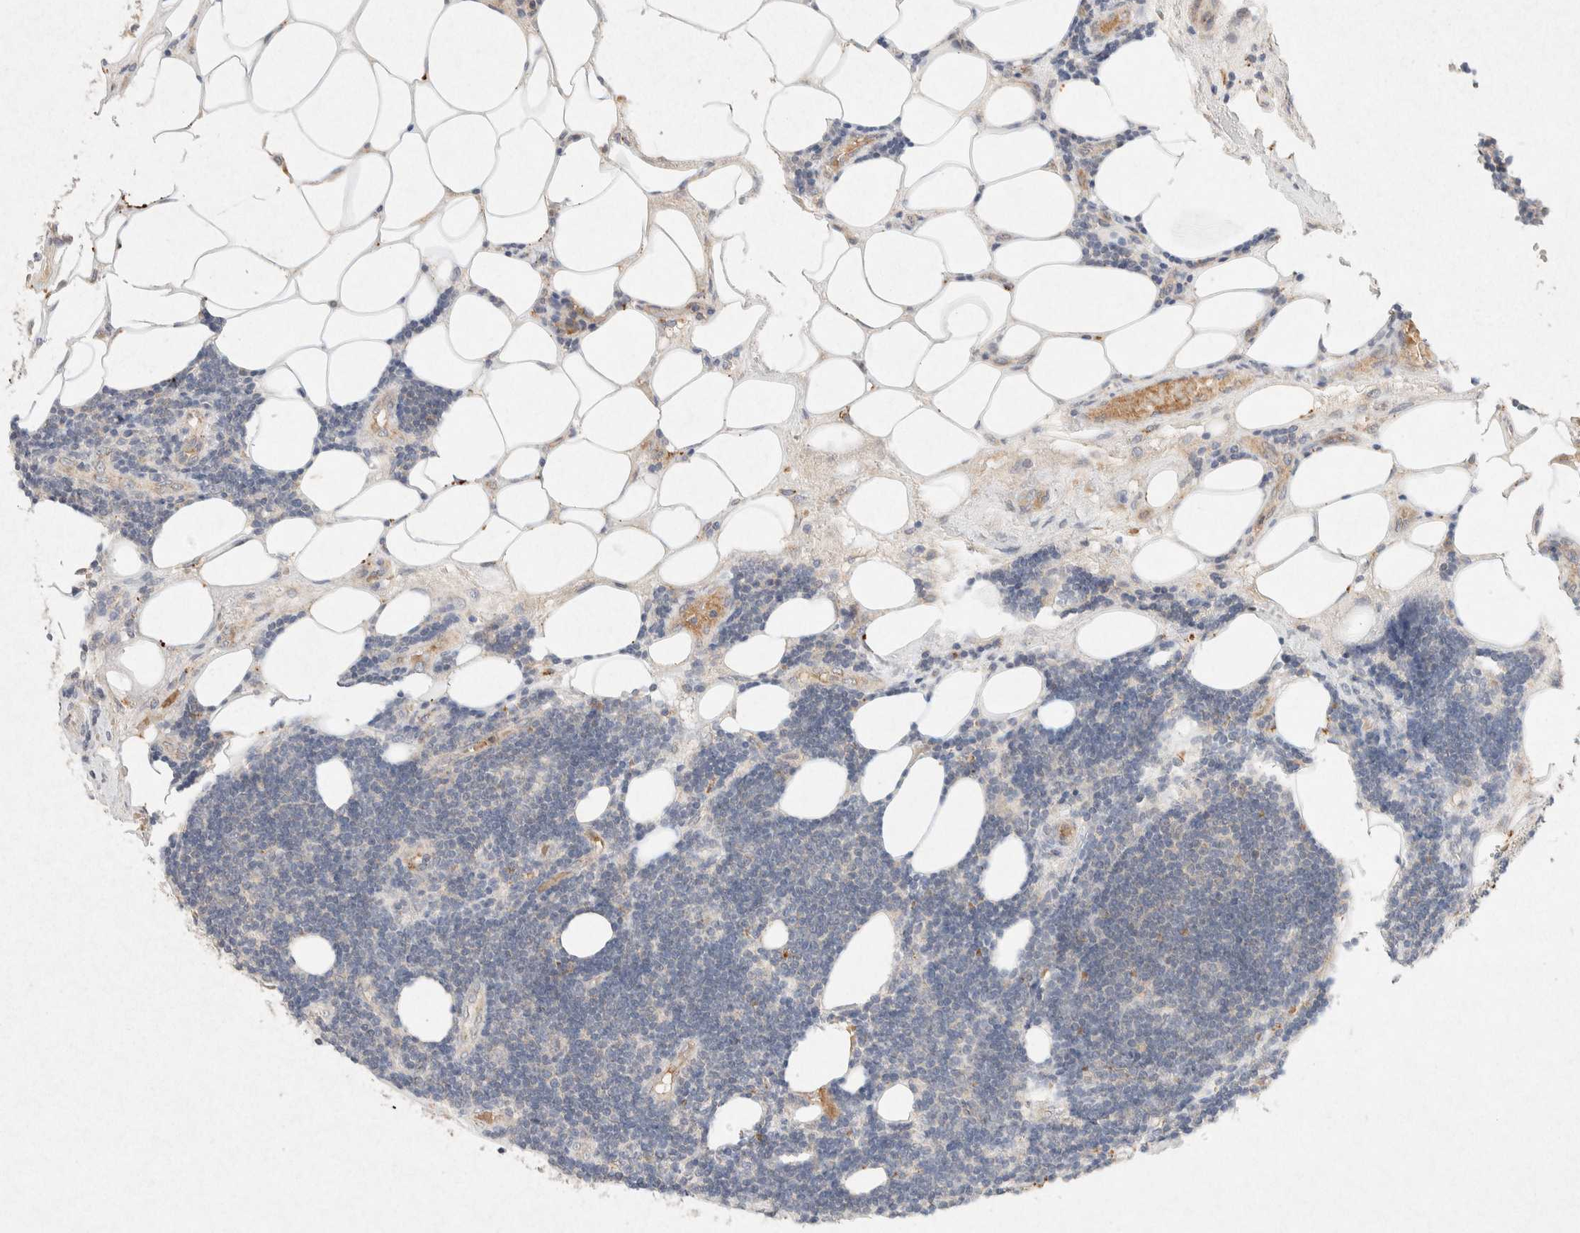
{"staining": {"intensity": "negative", "quantity": "none", "location": "none"}, "tissue": "lymphoma", "cell_type": "Tumor cells", "image_type": "cancer", "snomed": [{"axis": "morphology", "description": "Malignant lymphoma, non-Hodgkin's type, Low grade"}, {"axis": "topography", "description": "Lymph node"}], "caption": "The image reveals no staining of tumor cells in lymphoma.", "gene": "GNAI1", "patient": {"sex": "male", "age": 83}}